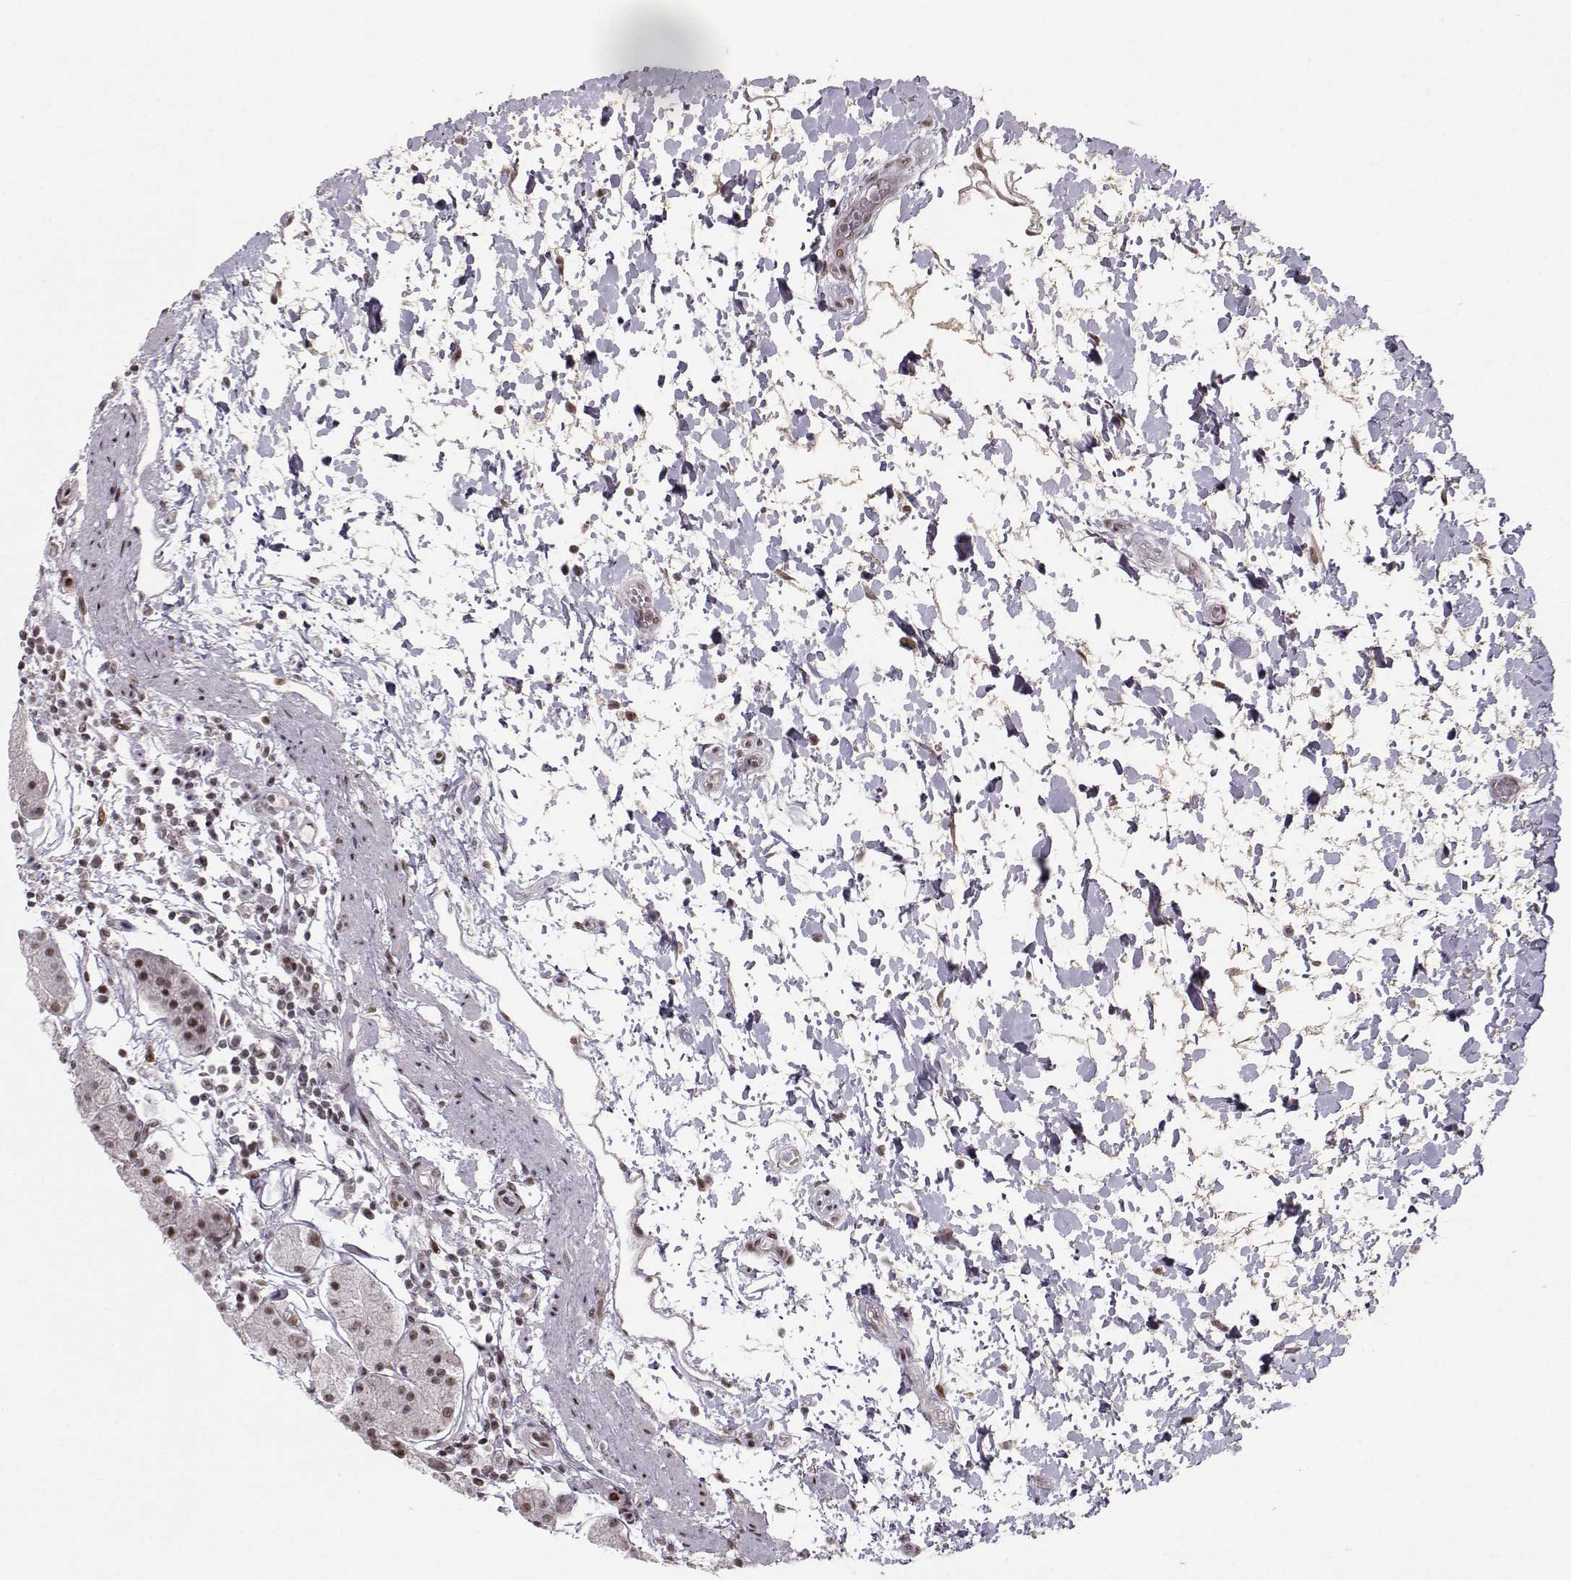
{"staining": {"intensity": "moderate", "quantity": "25%-75%", "location": "nuclear"}, "tissue": "stomach", "cell_type": "Glandular cells", "image_type": "normal", "snomed": [{"axis": "morphology", "description": "Normal tissue, NOS"}, {"axis": "topography", "description": "Stomach"}], "caption": "Normal stomach was stained to show a protein in brown. There is medium levels of moderate nuclear expression in about 25%-75% of glandular cells. (DAB IHC with brightfield microscopy, high magnification).", "gene": "SNAPC2", "patient": {"sex": "male", "age": 54}}